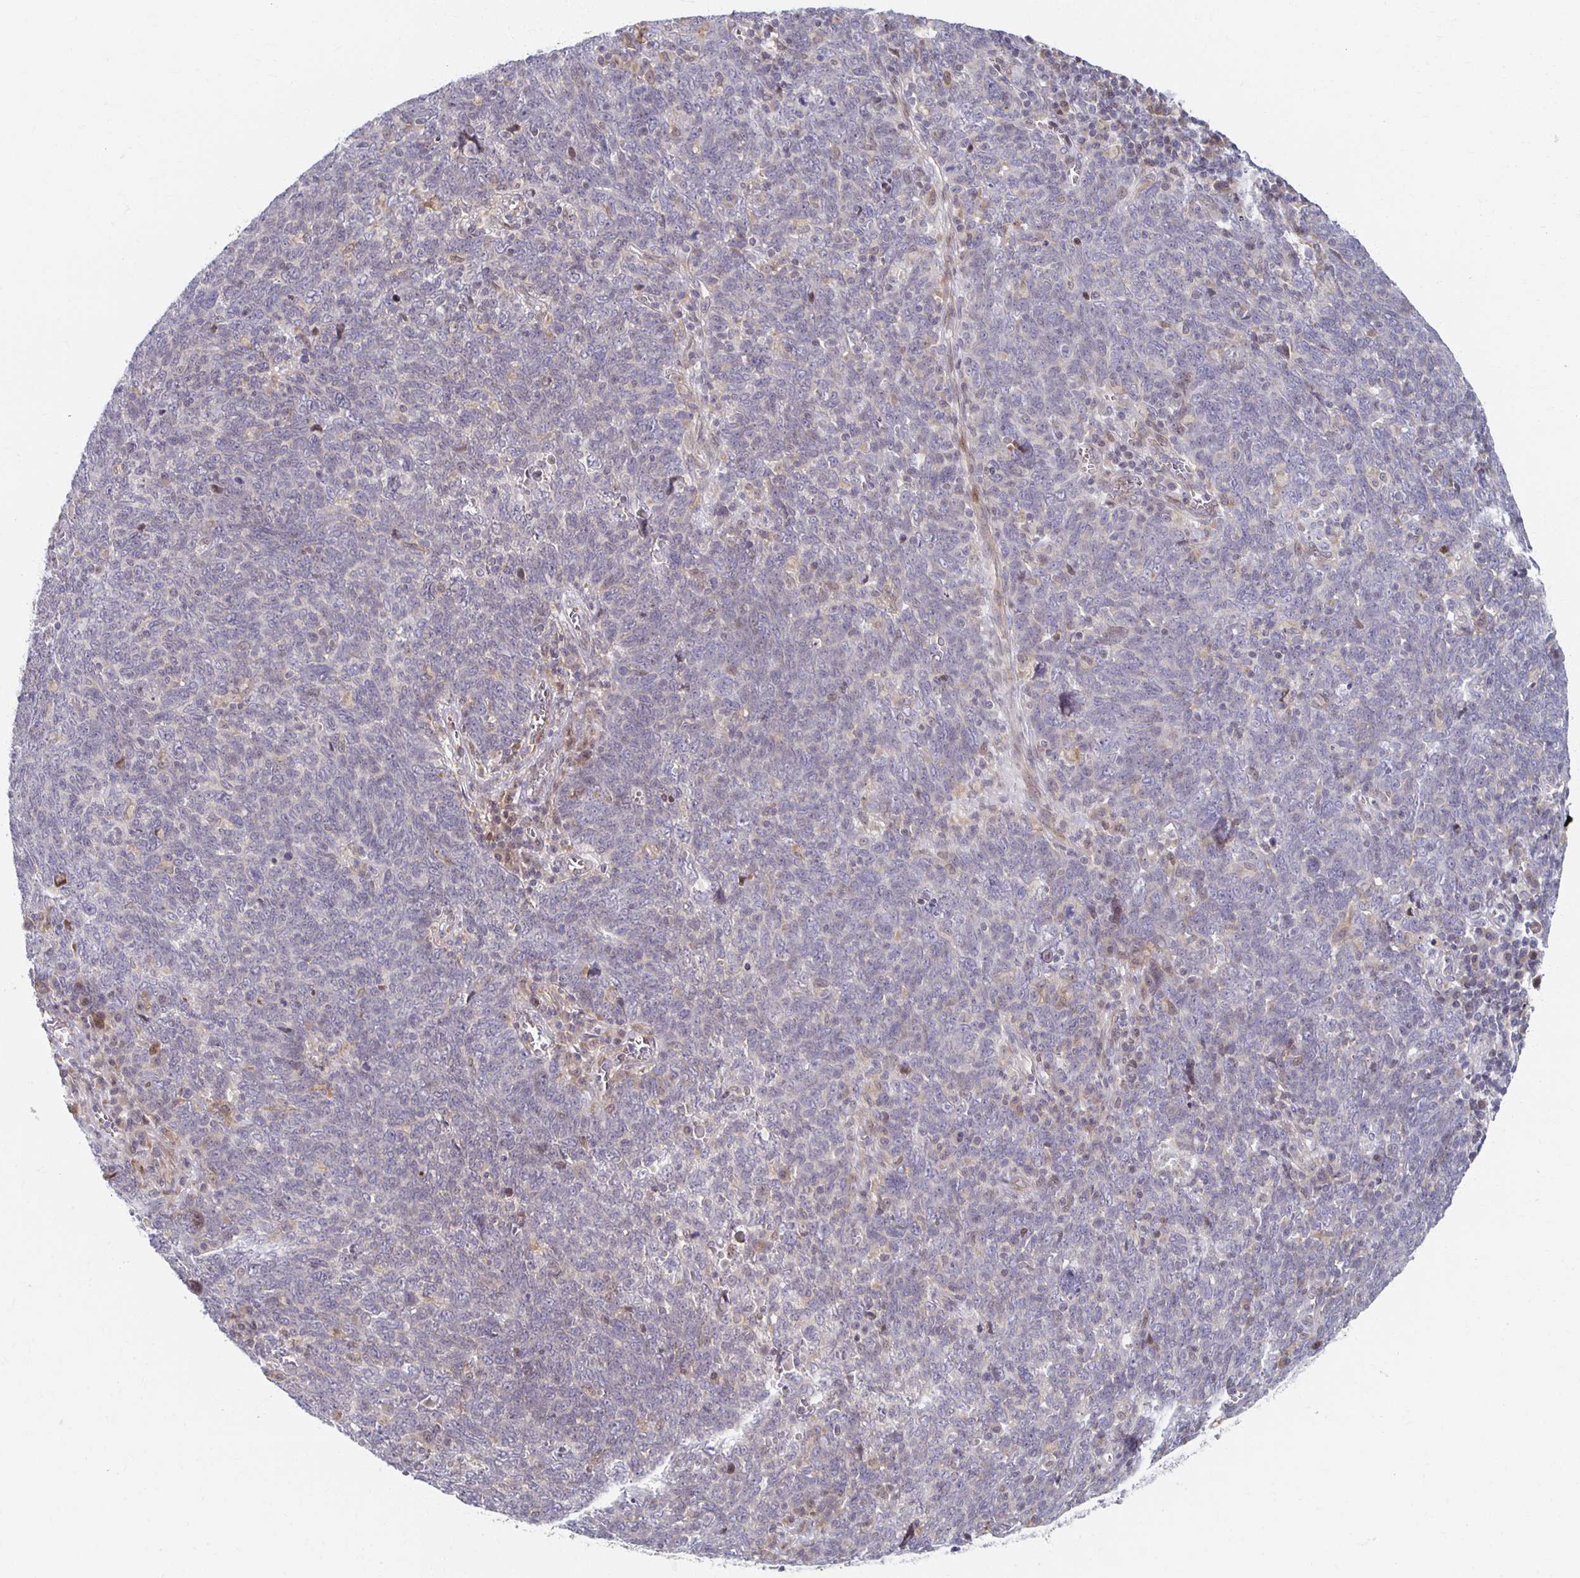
{"staining": {"intensity": "negative", "quantity": "none", "location": "none"}, "tissue": "lung cancer", "cell_type": "Tumor cells", "image_type": "cancer", "snomed": [{"axis": "morphology", "description": "Squamous cell carcinoma, NOS"}, {"axis": "topography", "description": "Lung"}], "caption": "There is no significant expression in tumor cells of lung squamous cell carcinoma. Brightfield microscopy of immunohistochemistry stained with DAB (brown) and hematoxylin (blue), captured at high magnification.", "gene": "HCFC1R1", "patient": {"sex": "female", "age": 72}}